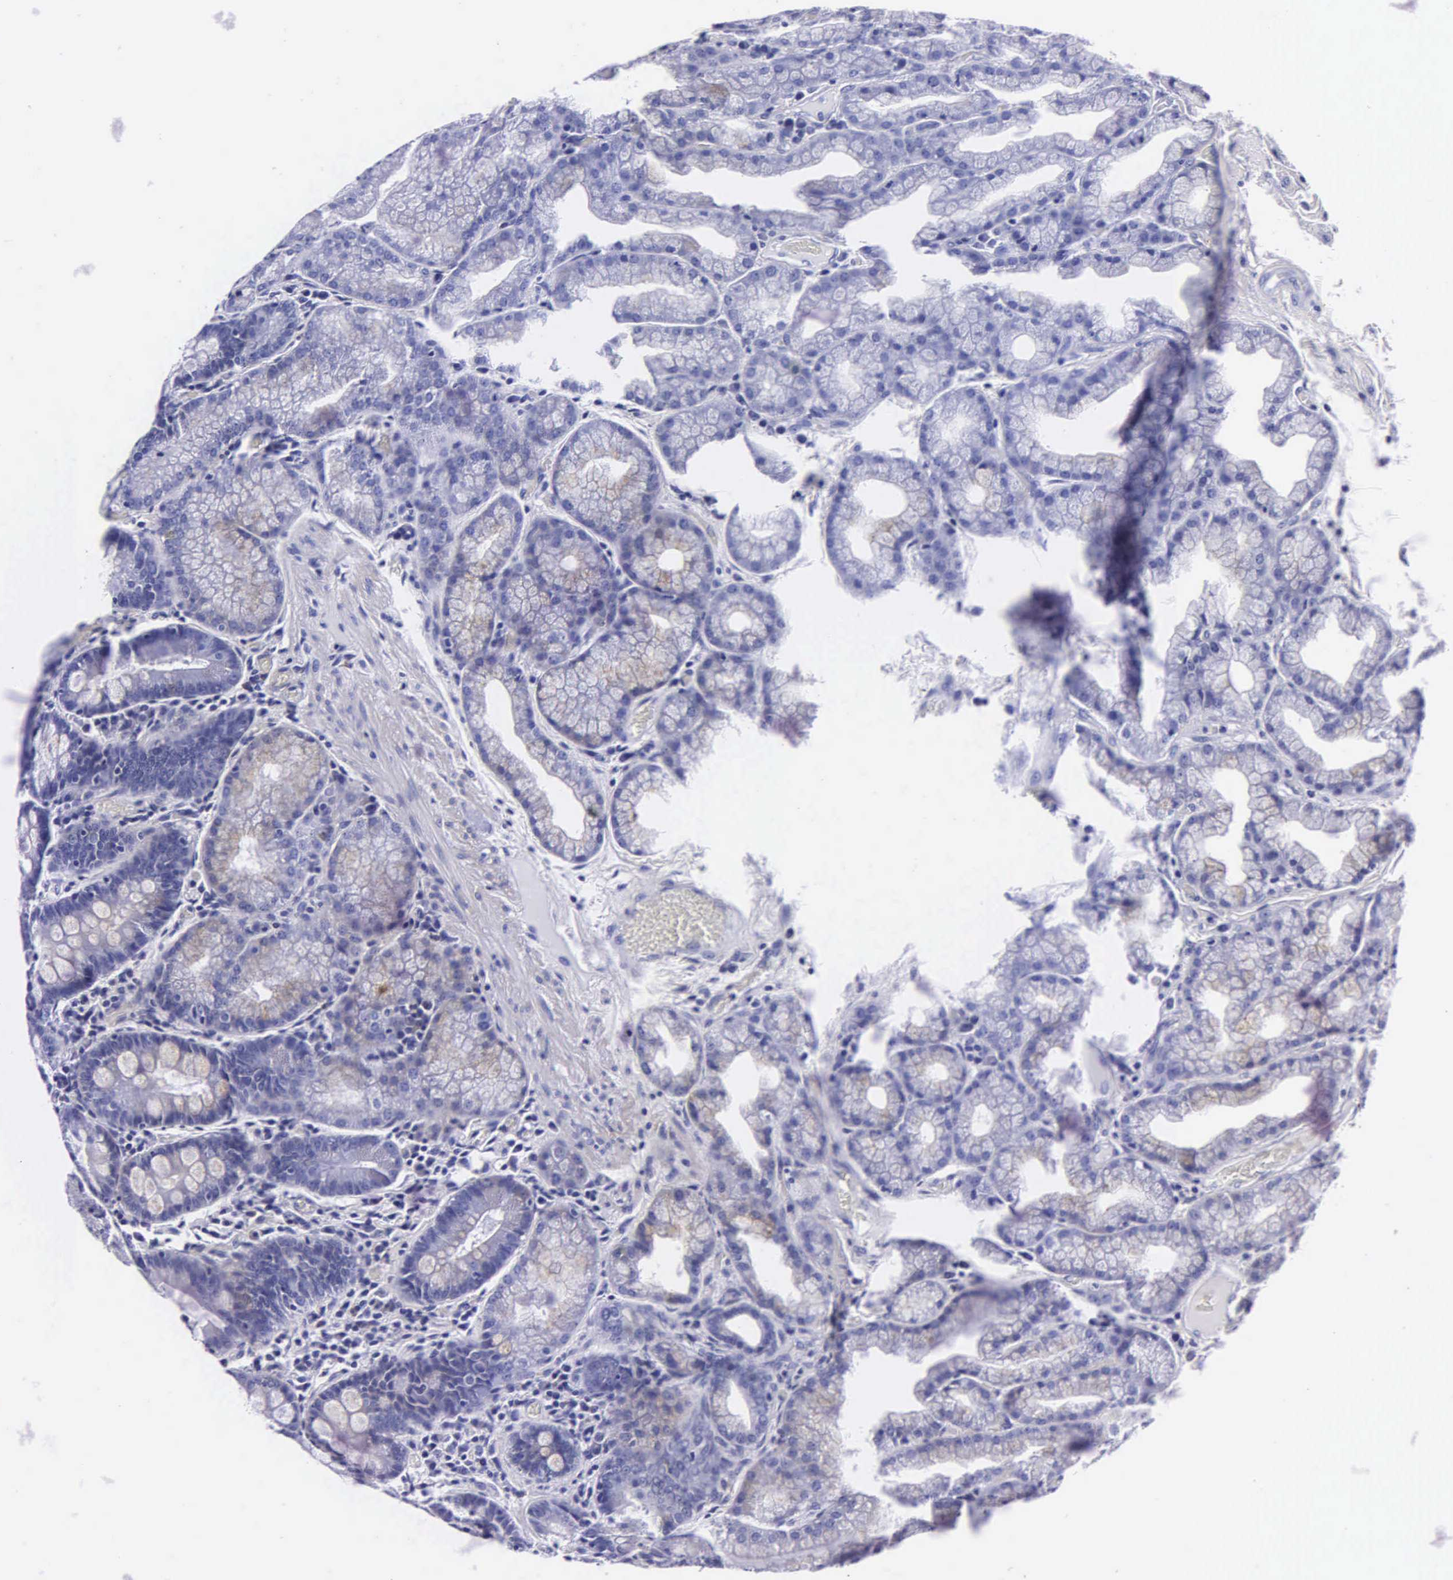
{"staining": {"intensity": "weak", "quantity": "<25%", "location": "cytoplasmic/membranous"}, "tissue": "duodenum", "cell_type": "Glandular cells", "image_type": "normal", "snomed": [{"axis": "morphology", "description": "Normal tissue, NOS"}, {"axis": "topography", "description": "Duodenum"}], "caption": "The photomicrograph shows no significant expression in glandular cells of duodenum. (DAB (3,3'-diaminobenzidine) immunohistochemistry (IHC), high magnification).", "gene": "MB", "patient": {"sex": "female", "age": 43}}